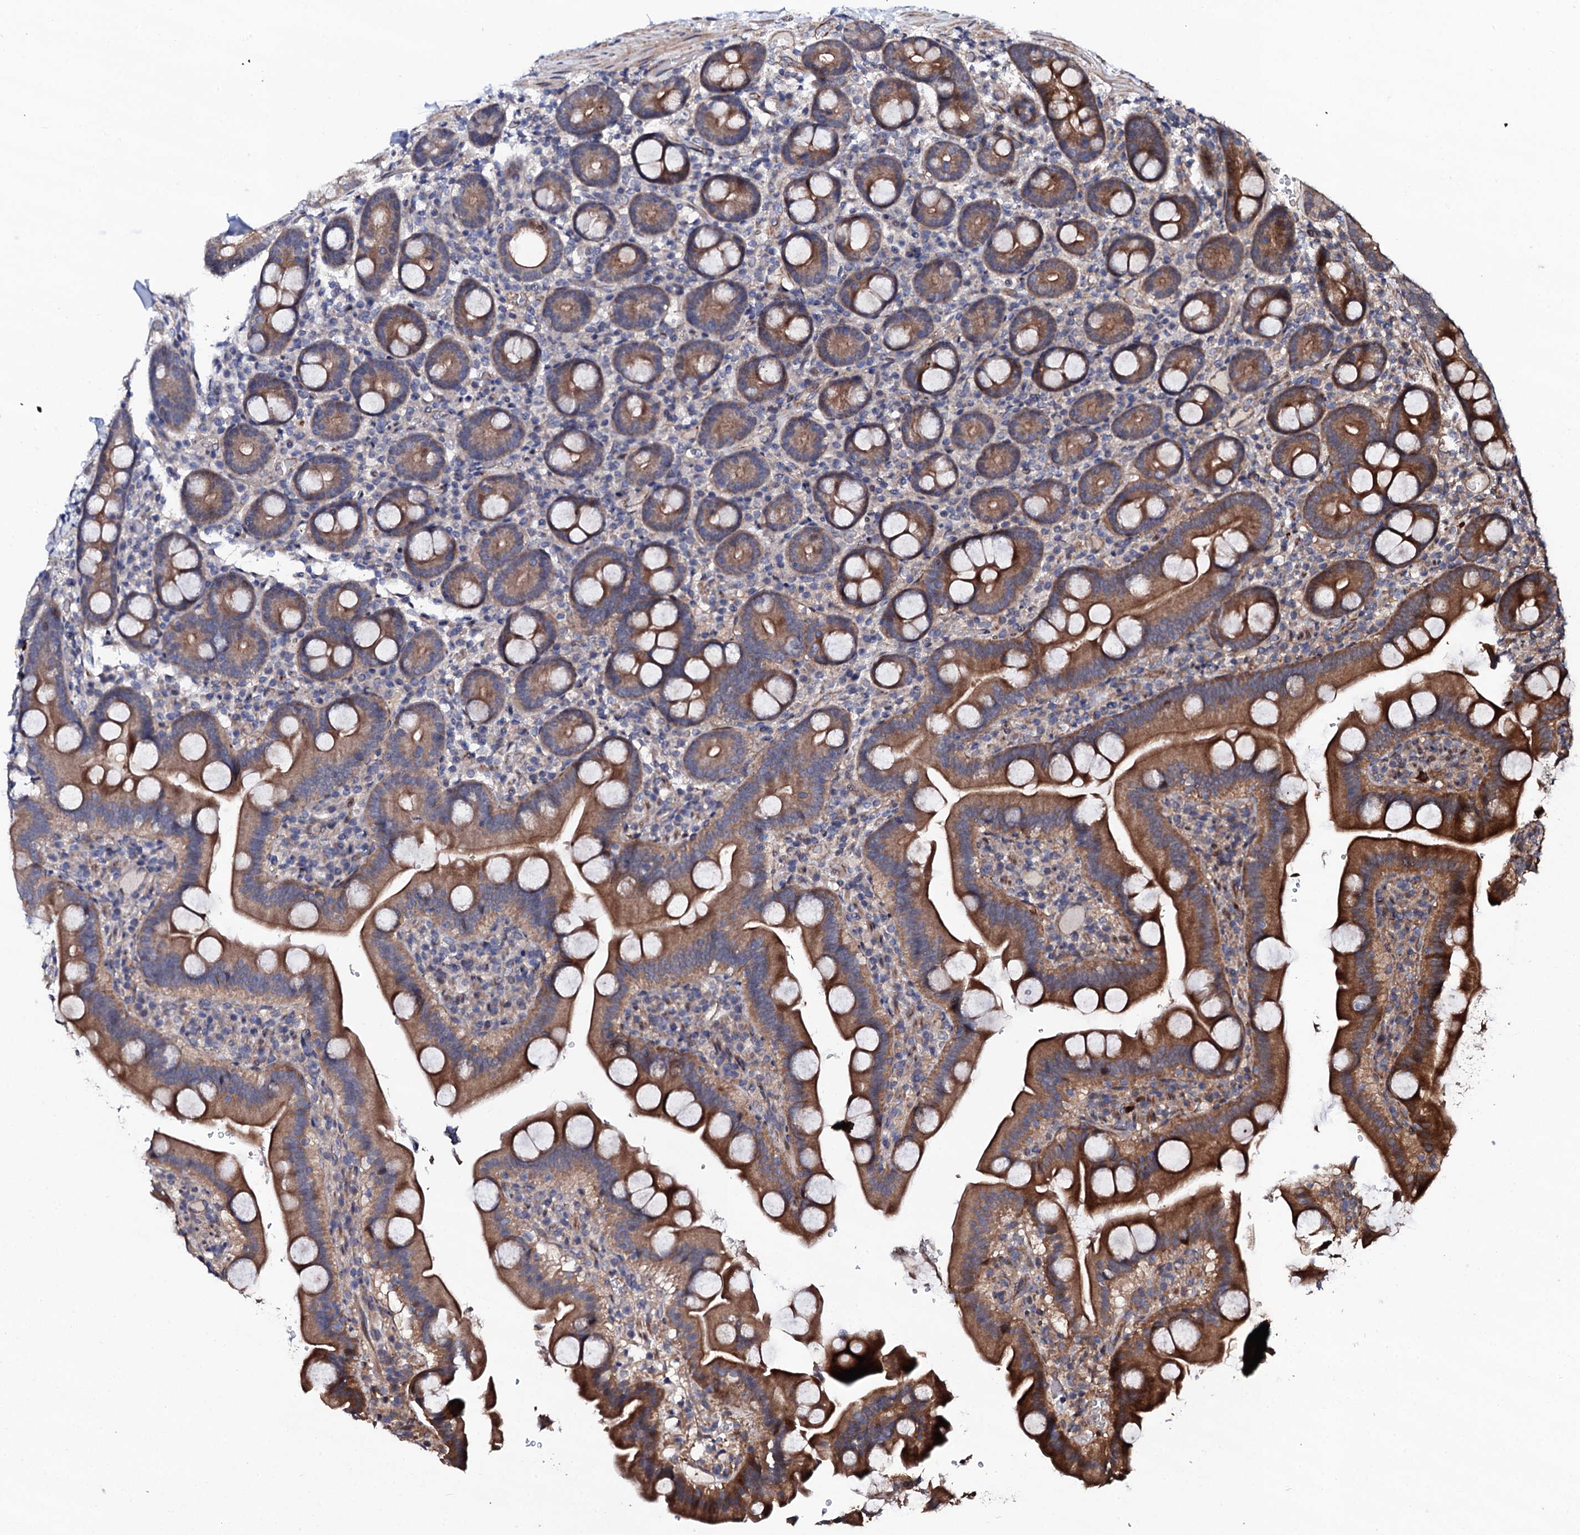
{"staining": {"intensity": "moderate", "quantity": ">75%", "location": "cytoplasmic/membranous"}, "tissue": "duodenum", "cell_type": "Glandular cells", "image_type": "normal", "snomed": [{"axis": "morphology", "description": "Normal tissue, NOS"}, {"axis": "topography", "description": "Duodenum"}], "caption": "Glandular cells show moderate cytoplasmic/membranous expression in approximately >75% of cells in normal duodenum. (brown staining indicates protein expression, while blue staining denotes nuclei).", "gene": "CIAO2A", "patient": {"sex": "male", "age": 55}}